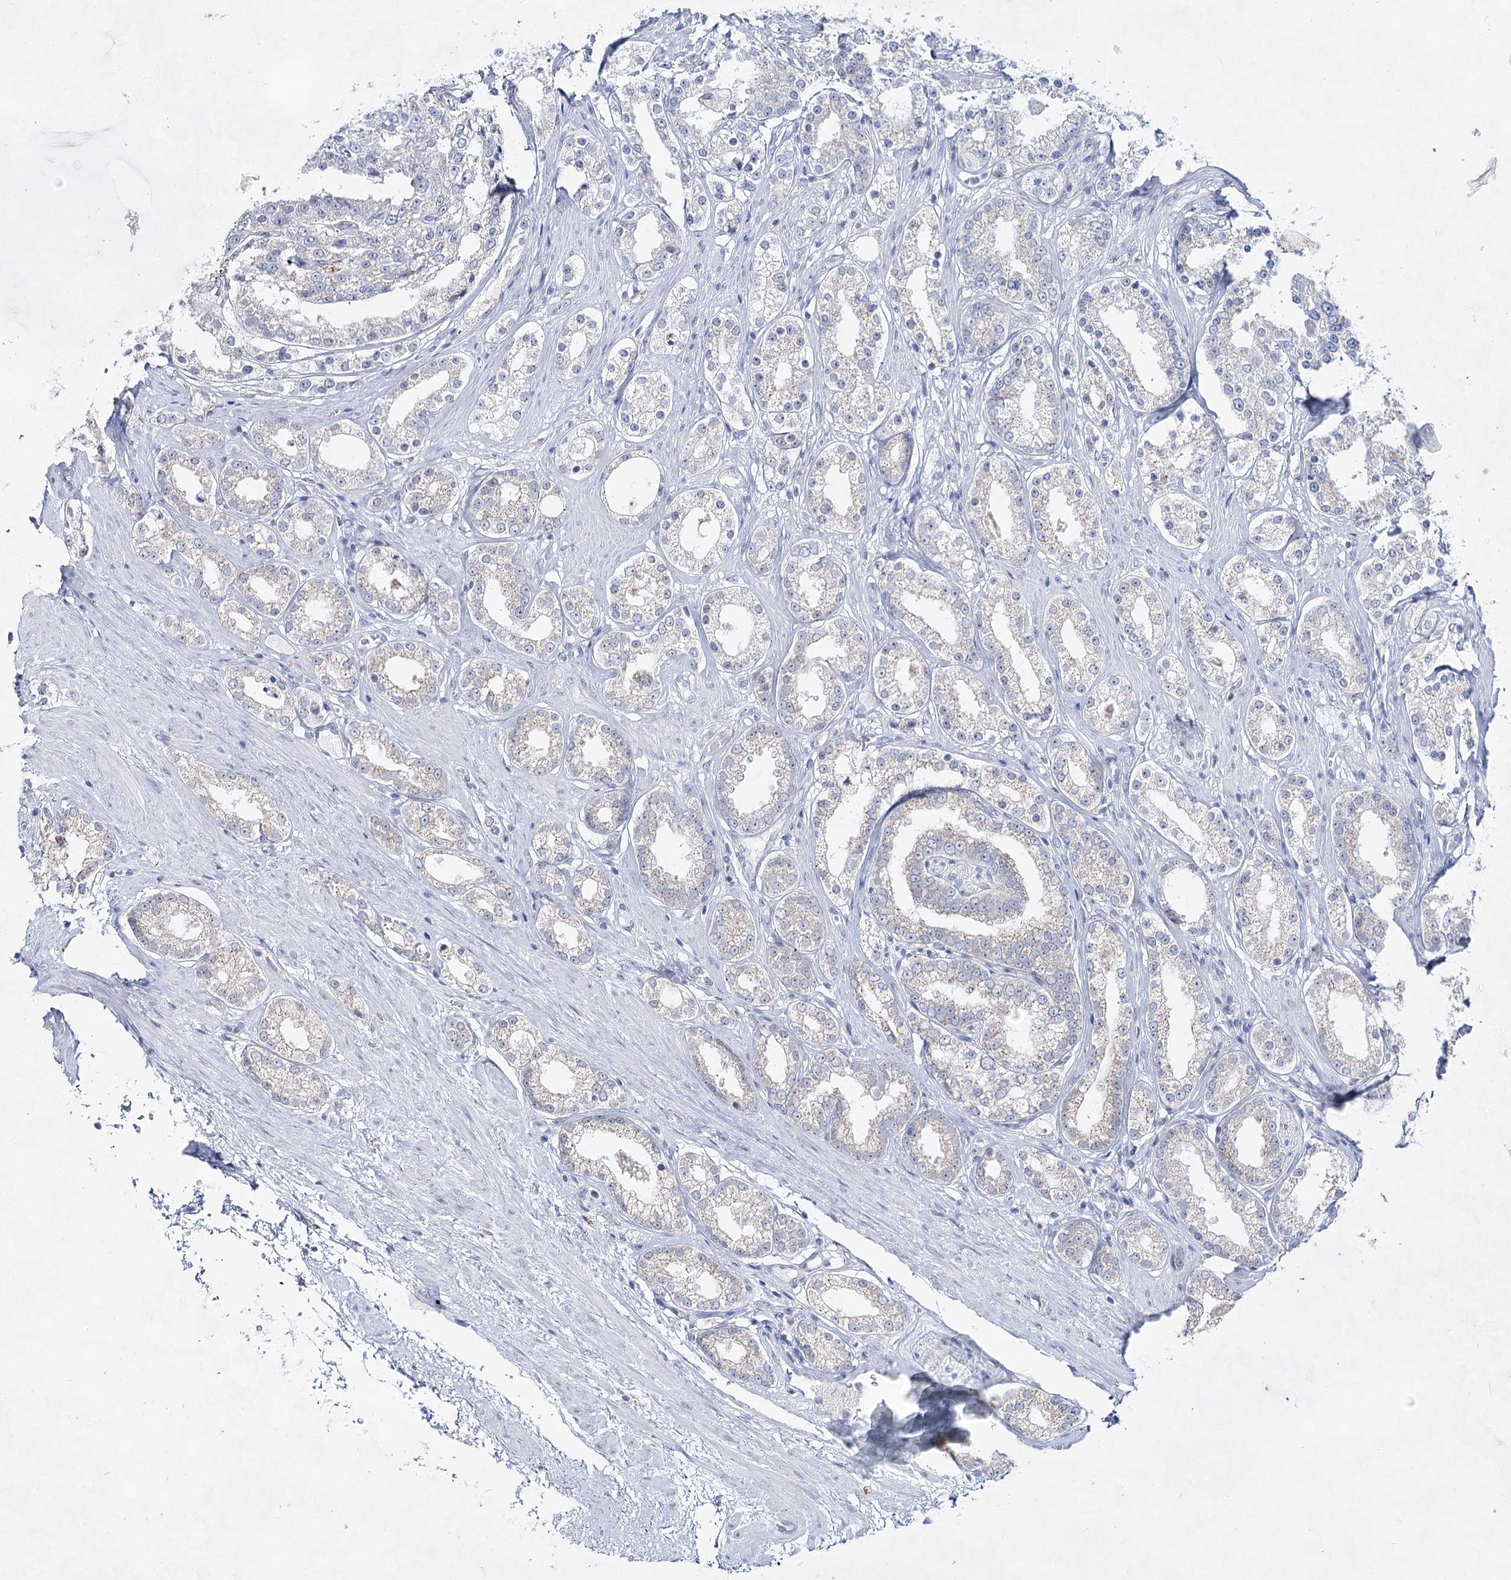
{"staining": {"intensity": "negative", "quantity": "none", "location": "none"}, "tissue": "prostate cancer", "cell_type": "Tumor cells", "image_type": "cancer", "snomed": [{"axis": "morphology", "description": "Normal tissue, NOS"}, {"axis": "morphology", "description": "Adenocarcinoma, High grade"}, {"axis": "topography", "description": "Prostate"}], "caption": "This is an IHC photomicrograph of prostate adenocarcinoma (high-grade). There is no staining in tumor cells.", "gene": "BPHL", "patient": {"sex": "male", "age": 83}}